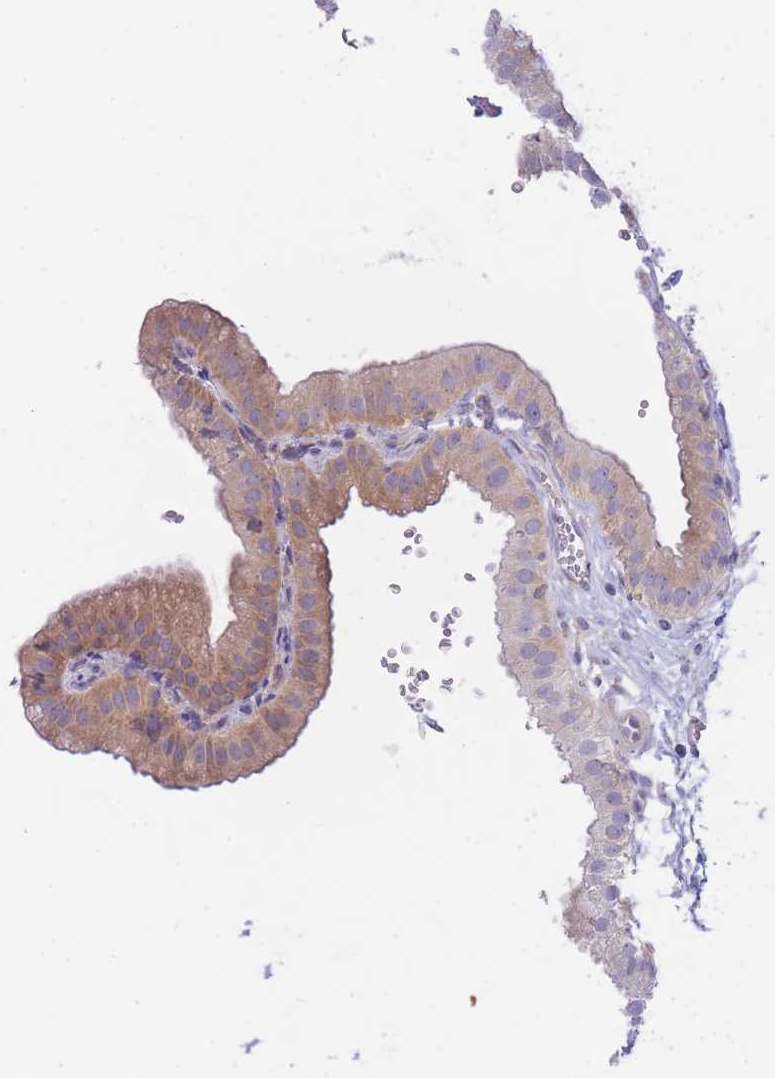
{"staining": {"intensity": "moderate", "quantity": ">75%", "location": "cytoplasmic/membranous"}, "tissue": "gallbladder", "cell_type": "Glandular cells", "image_type": "normal", "snomed": [{"axis": "morphology", "description": "Normal tissue, NOS"}, {"axis": "topography", "description": "Gallbladder"}], "caption": "Brown immunohistochemical staining in normal gallbladder reveals moderate cytoplasmic/membranous positivity in approximately >75% of glandular cells.", "gene": "PFDN6", "patient": {"sex": "female", "age": 61}}